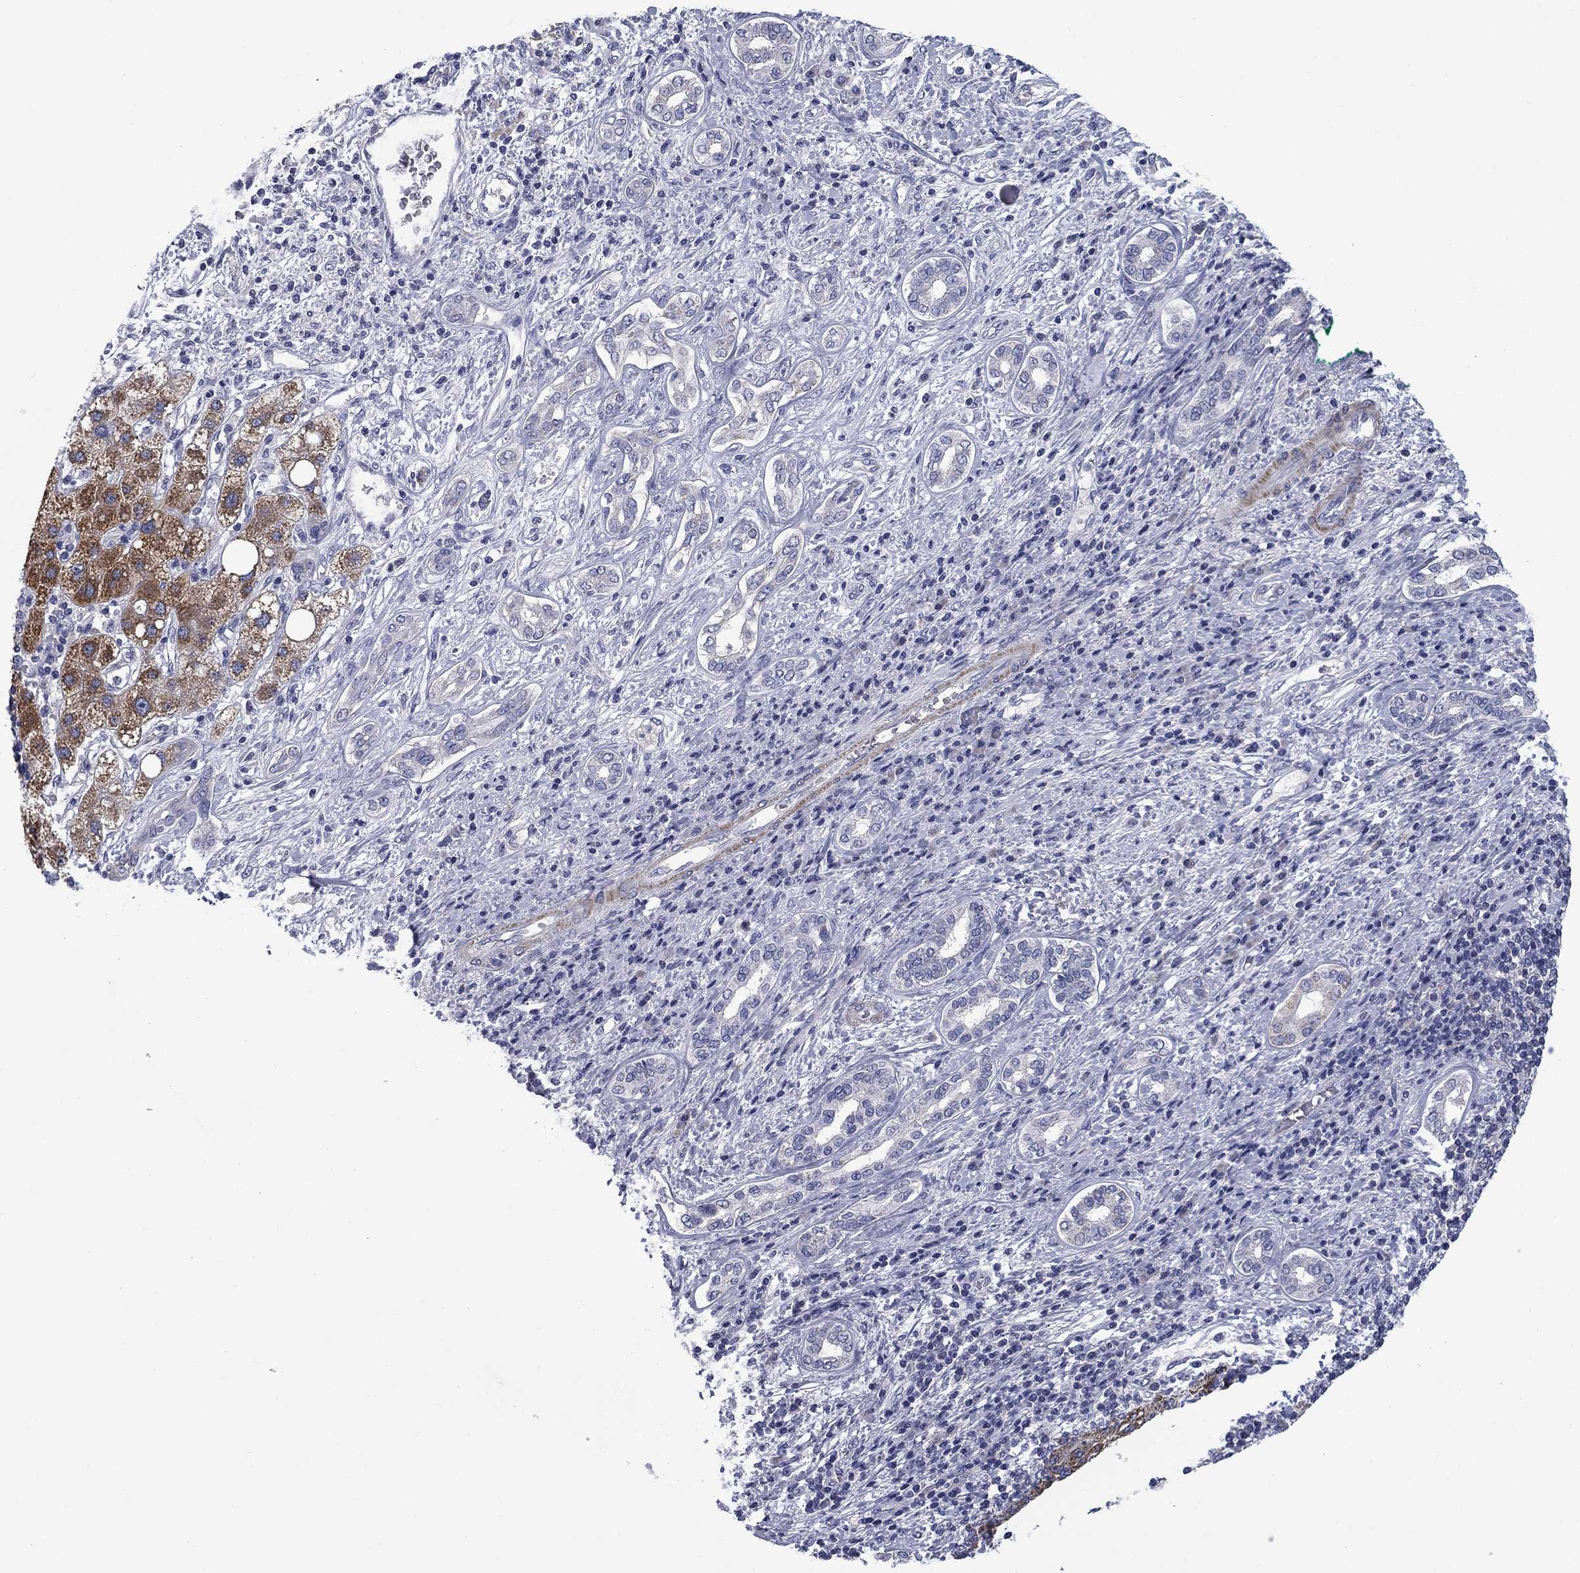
{"staining": {"intensity": "moderate", "quantity": ">75%", "location": "cytoplasmic/membranous"}, "tissue": "liver cancer", "cell_type": "Tumor cells", "image_type": "cancer", "snomed": [{"axis": "morphology", "description": "Carcinoma, Hepatocellular, NOS"}, {"axis": "topography", "description": "Liver"}], "caption": "Liver cancer tissue exhibits moderate cytoplasmic/membranous positivity in about >75% of tumor cells, visualized by immunohistochemistry.", "gene": "FRK", "patient": {"sex": "male", "age": 65}}